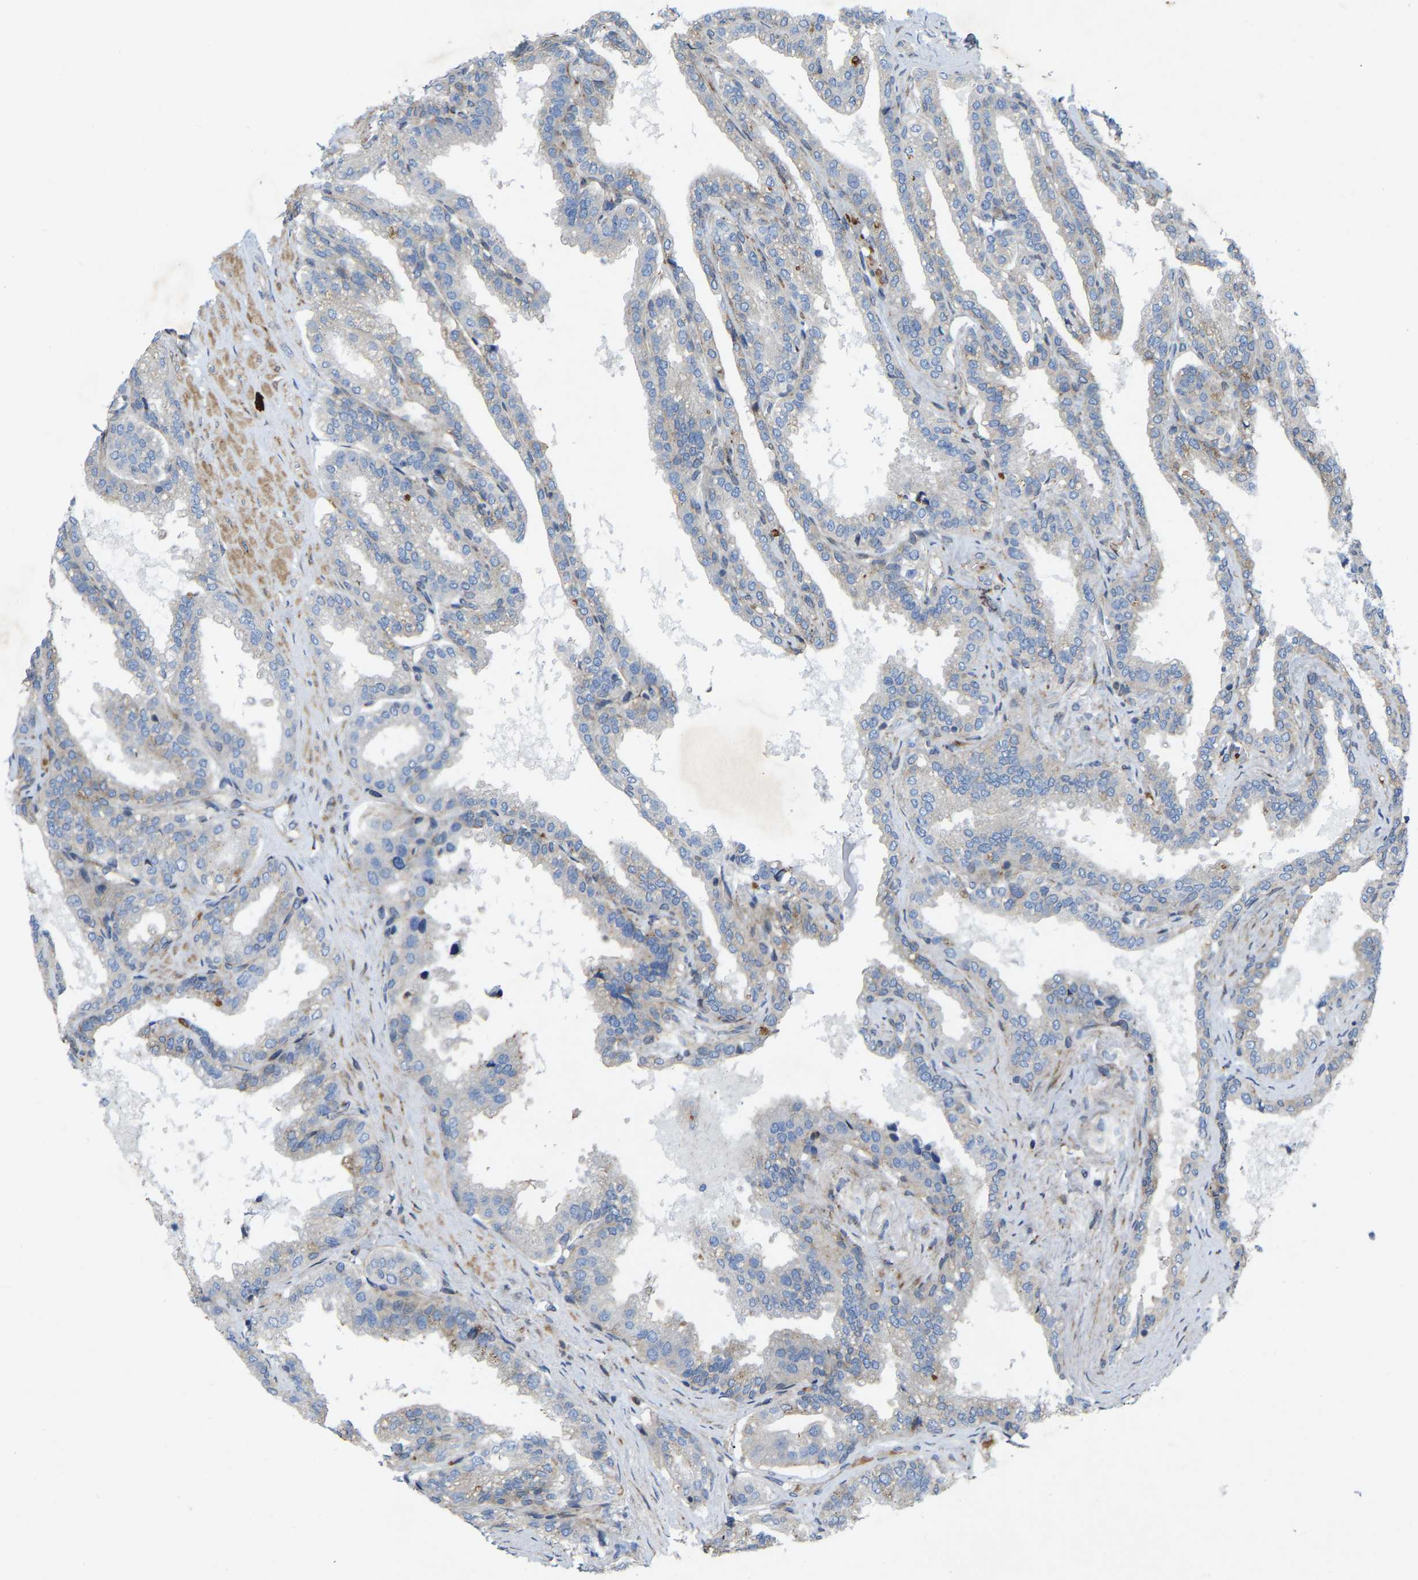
{"staining": {"intensity": "negative", "quantity": "none", "location": "none"}, "tissue": "seminal vesicle", "cell_type": "Glandular cells", "image_type": "normal", "snomed": [{"axis": "morphology", "description": "Normal tissue, NOS"}, {"axis": "topography", "description": "Seminal veicle"}], "caption": "Benign seminal vesicle was stained to show a protein in brown. There is no significant expression in glandular cells.", "gene": "TOR1B", "patient": {"sex": "male", "age": 46}}